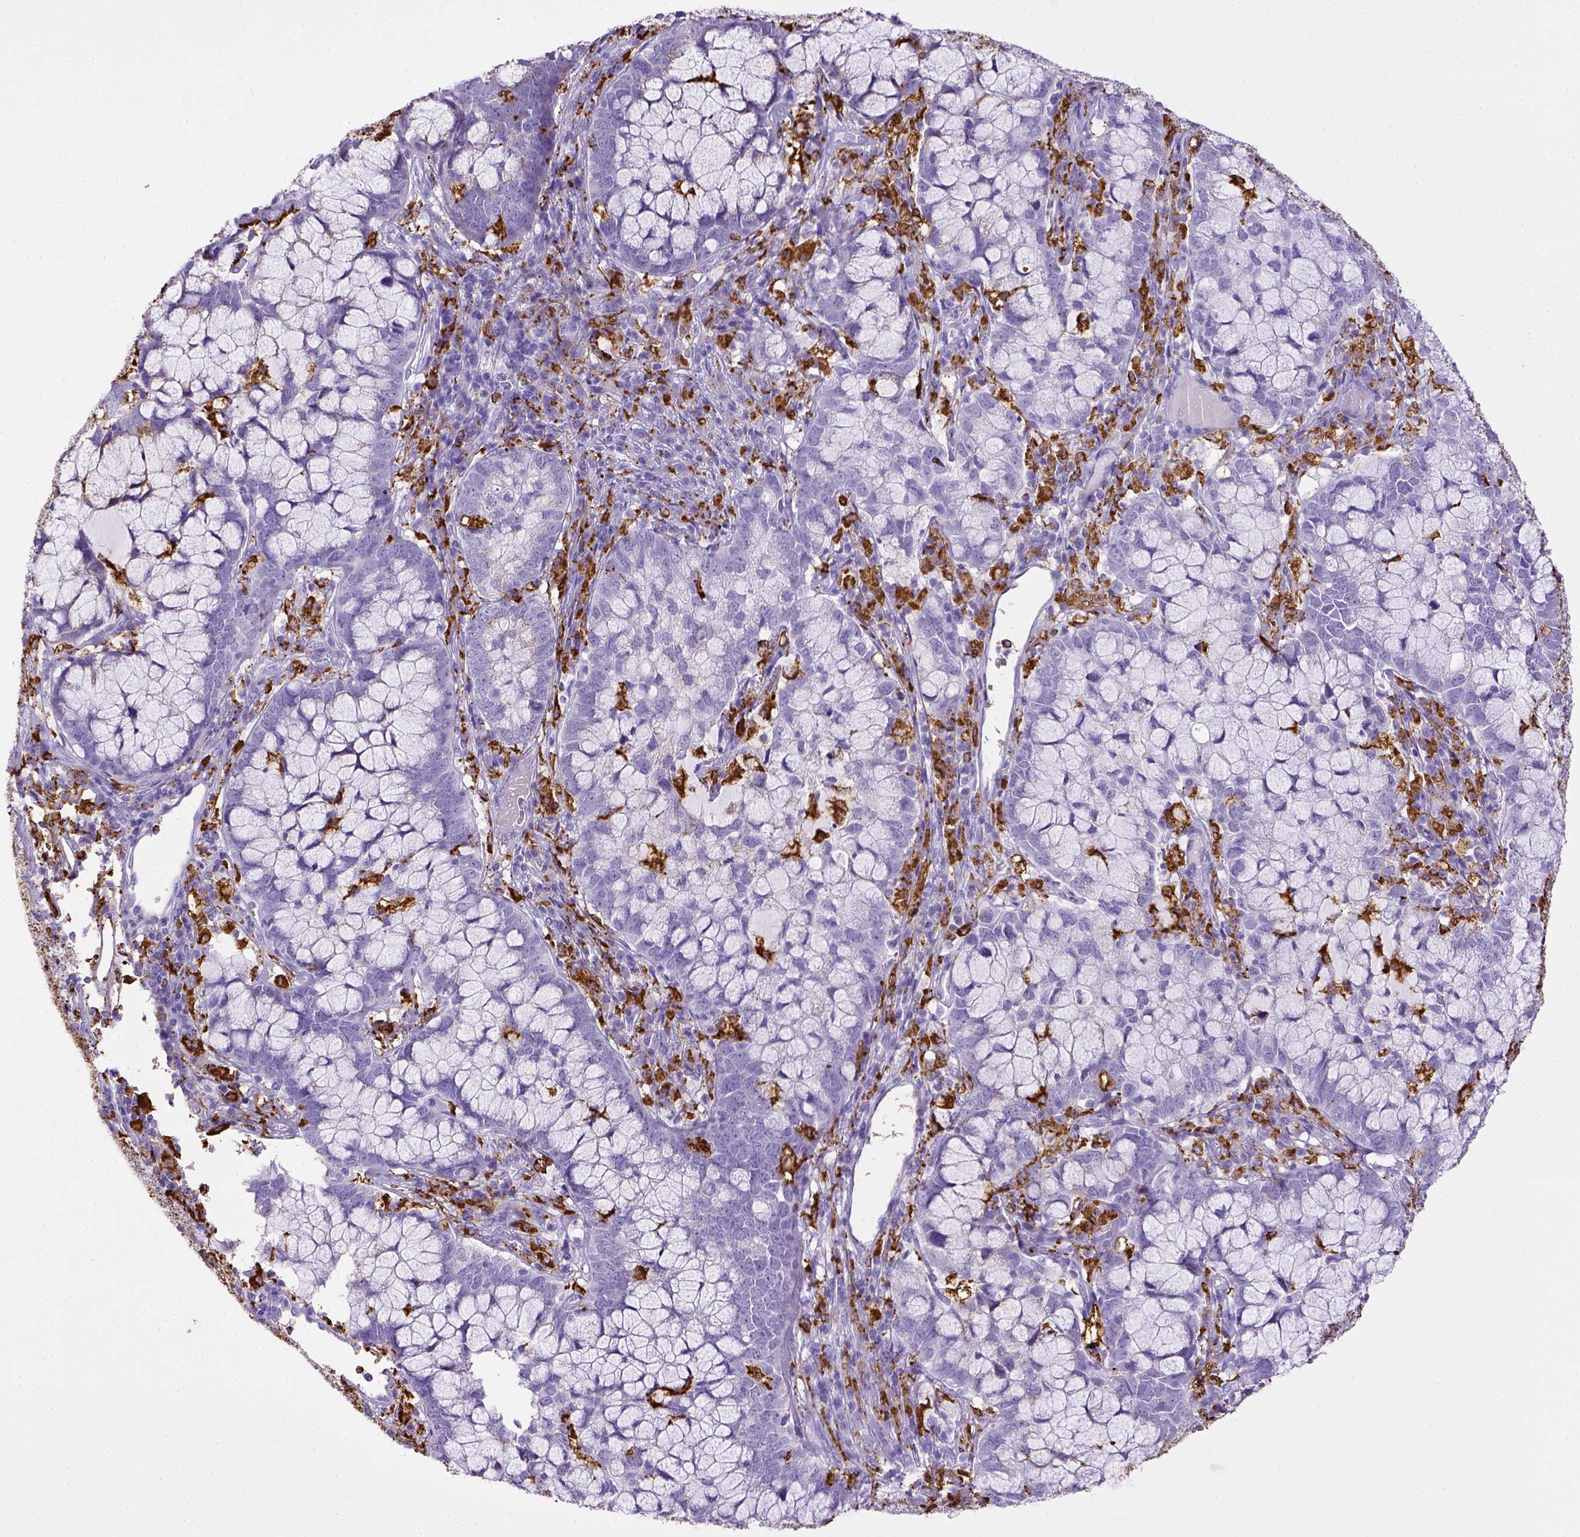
{"staining": {"intensity": "negative", "quantity": "none", "location": "none"}, "tissue": "cervical cancer", "cell_type": "Tumor cells", "image_type": "cancer", "snomed": [{"axis": "morphology", "description": "Adenocarcinoma, NOS"}, {"axis": "topography", "description": "Cervix"}], "caption": "An immunohistochemistry (IHC) histopathology image of adenocarcinoma (cervical) is shown. There is no staining in tumor cells of adenocarcinoma (cervical).", "gene": "CD68", "patient": {"sex": "female", "age": 40}}